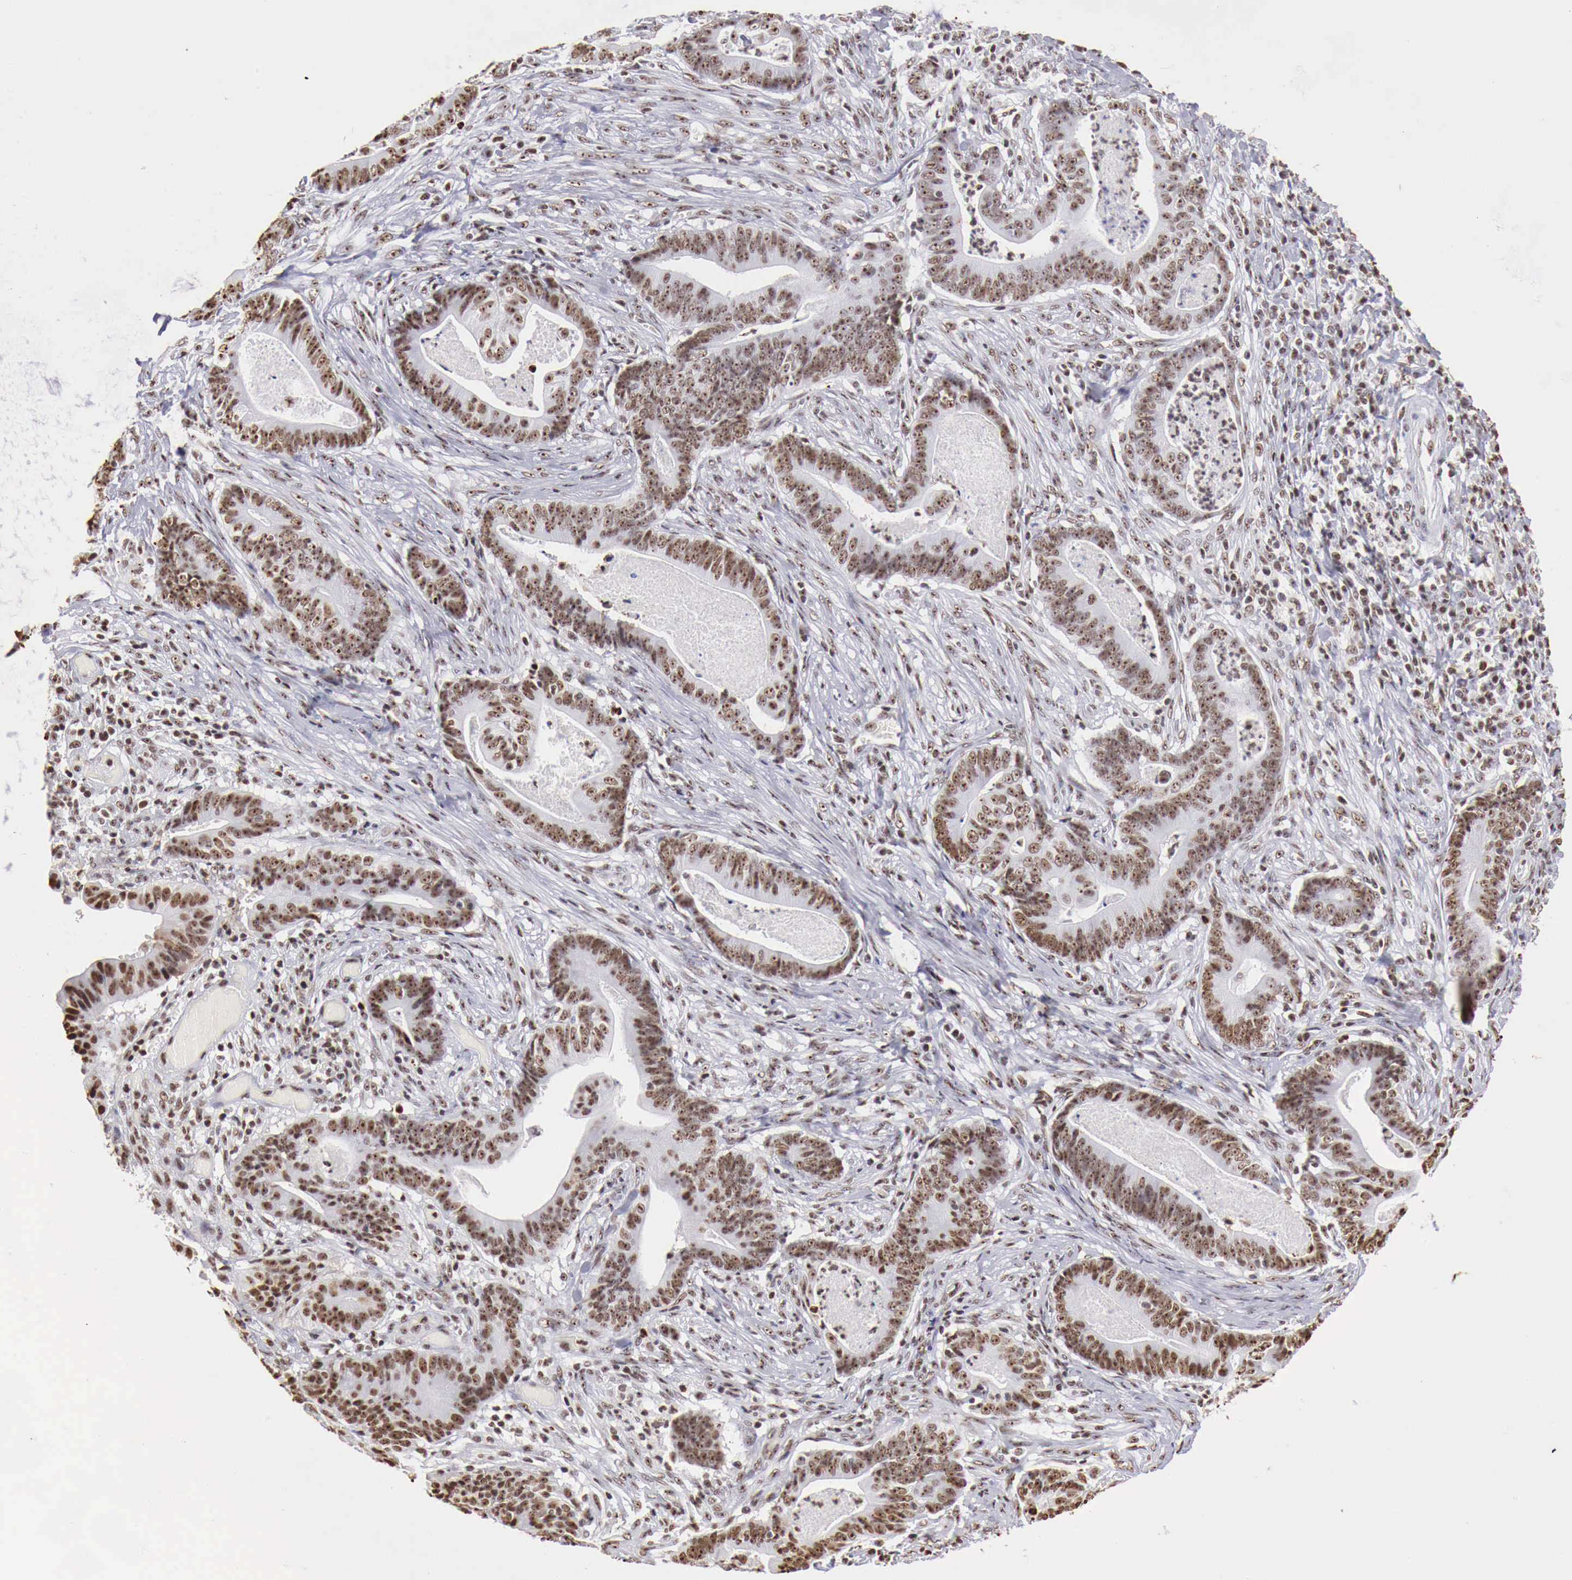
{"staining": {"intensity": "strong", "quantity": ">75%", "location": "nuclear"}, "tissue": "stomach cancer", "cell_type": "Tumor cells", "image_type": "cancer", "snomed": [{"axis": "morphology", "description": "Adenocarcinoma, NOS"}, {"axis": "topography", "description": "Stomach, lower"}], "caption": "Stomach cancer (adenocarcinoma) tissue exhibits strong nuclear positivity in approximately >75% of tumor cells", "gene": "DKC1", "patient": {"sex": "female", "age": 86}}